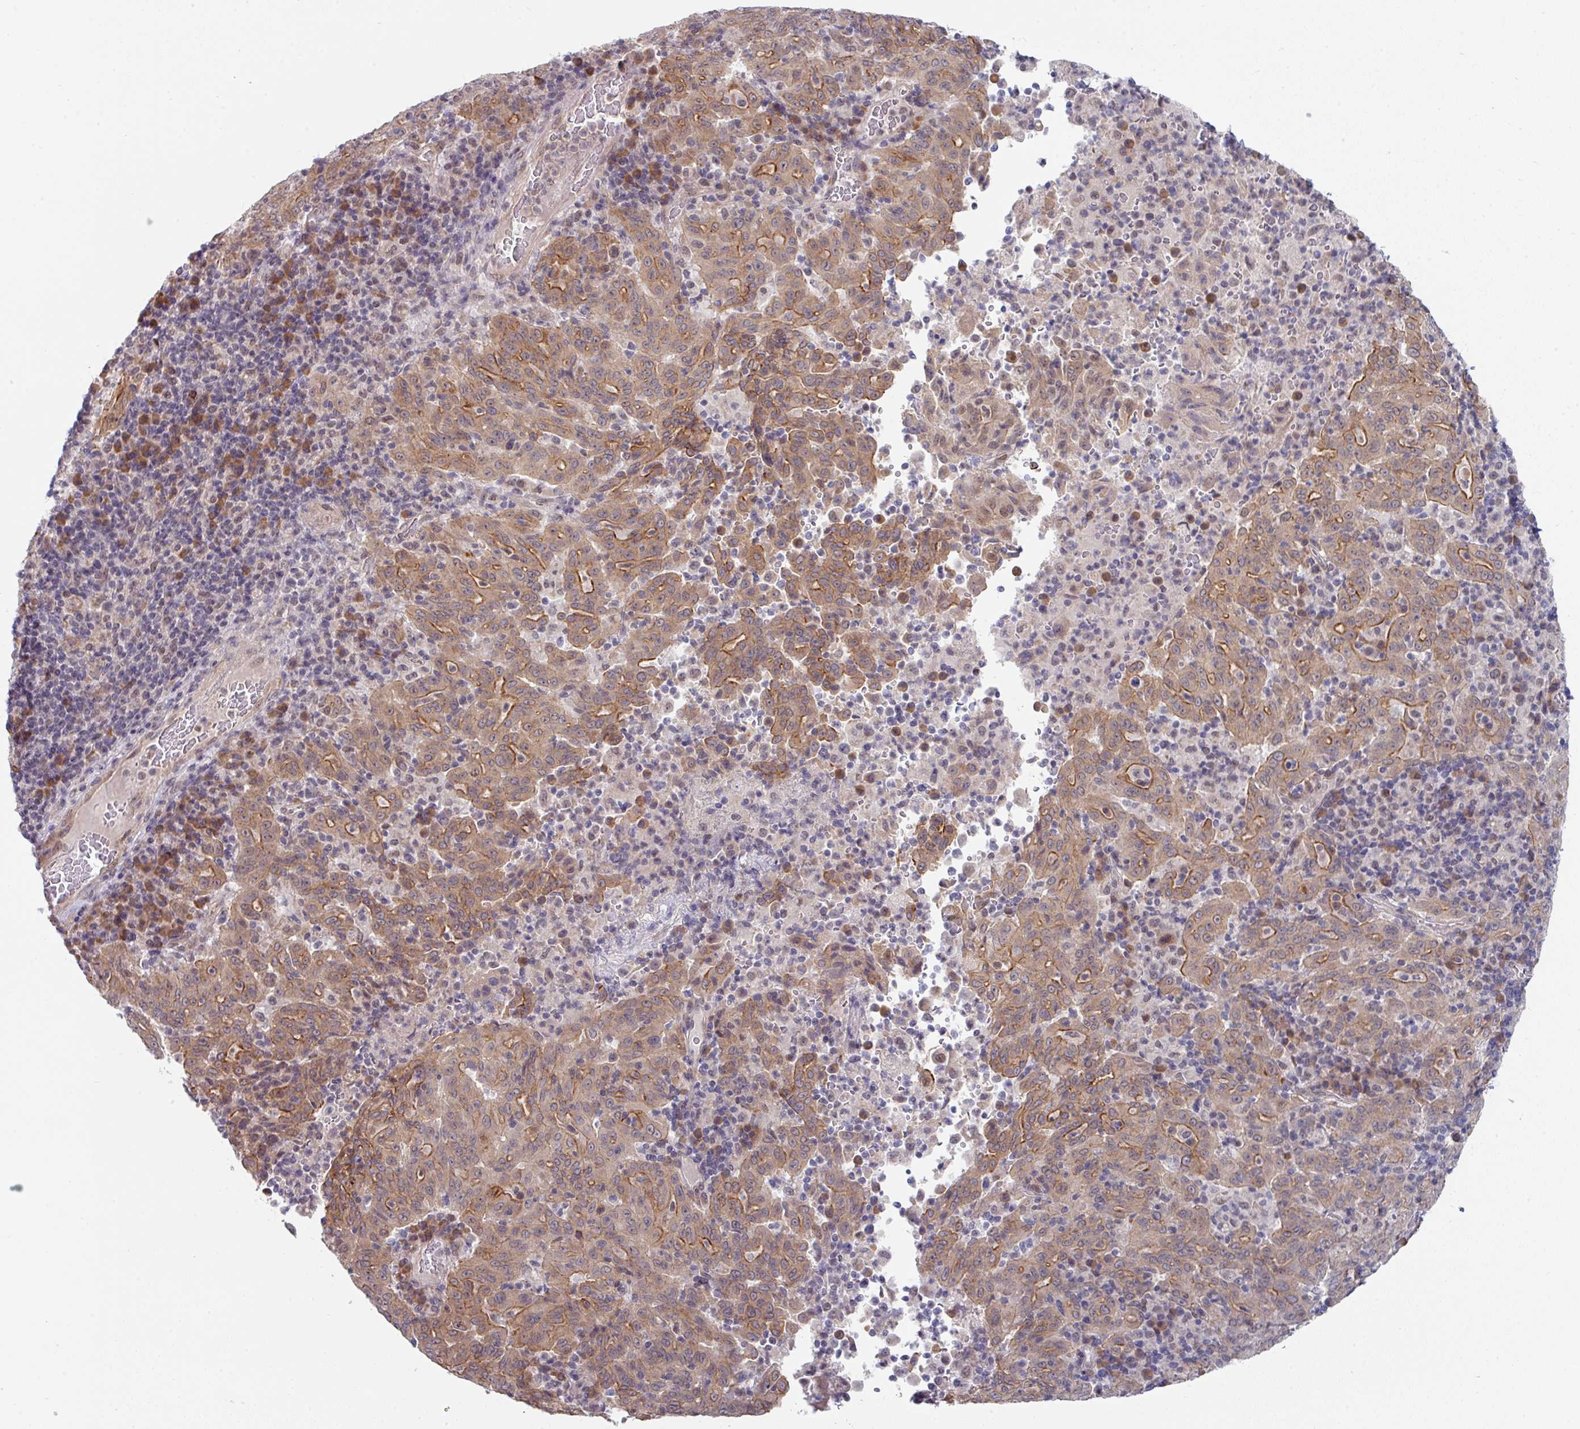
{"staining": {"intensity": "moderate", "quantity": ">75%", "location": "cytoplasmic/membranous"}, "tissue": "pancreatic cancer", "cell_type": "Tumor cells", "image_type": "cancer", "snomed": [{"axis": "morphology", "description": "Adenocarcinoma, NOS"}, {"axis": "topography", "description": "Pancreas"}], "caption": "This image exhibits immunohistochemistry staining of human pancreatic cancer, with medium moderate cytoplasmic/membranous staining in about >75% of tumor cells.", "gene": "TMED5", "patient": {"sex": "male", "age": 63}}